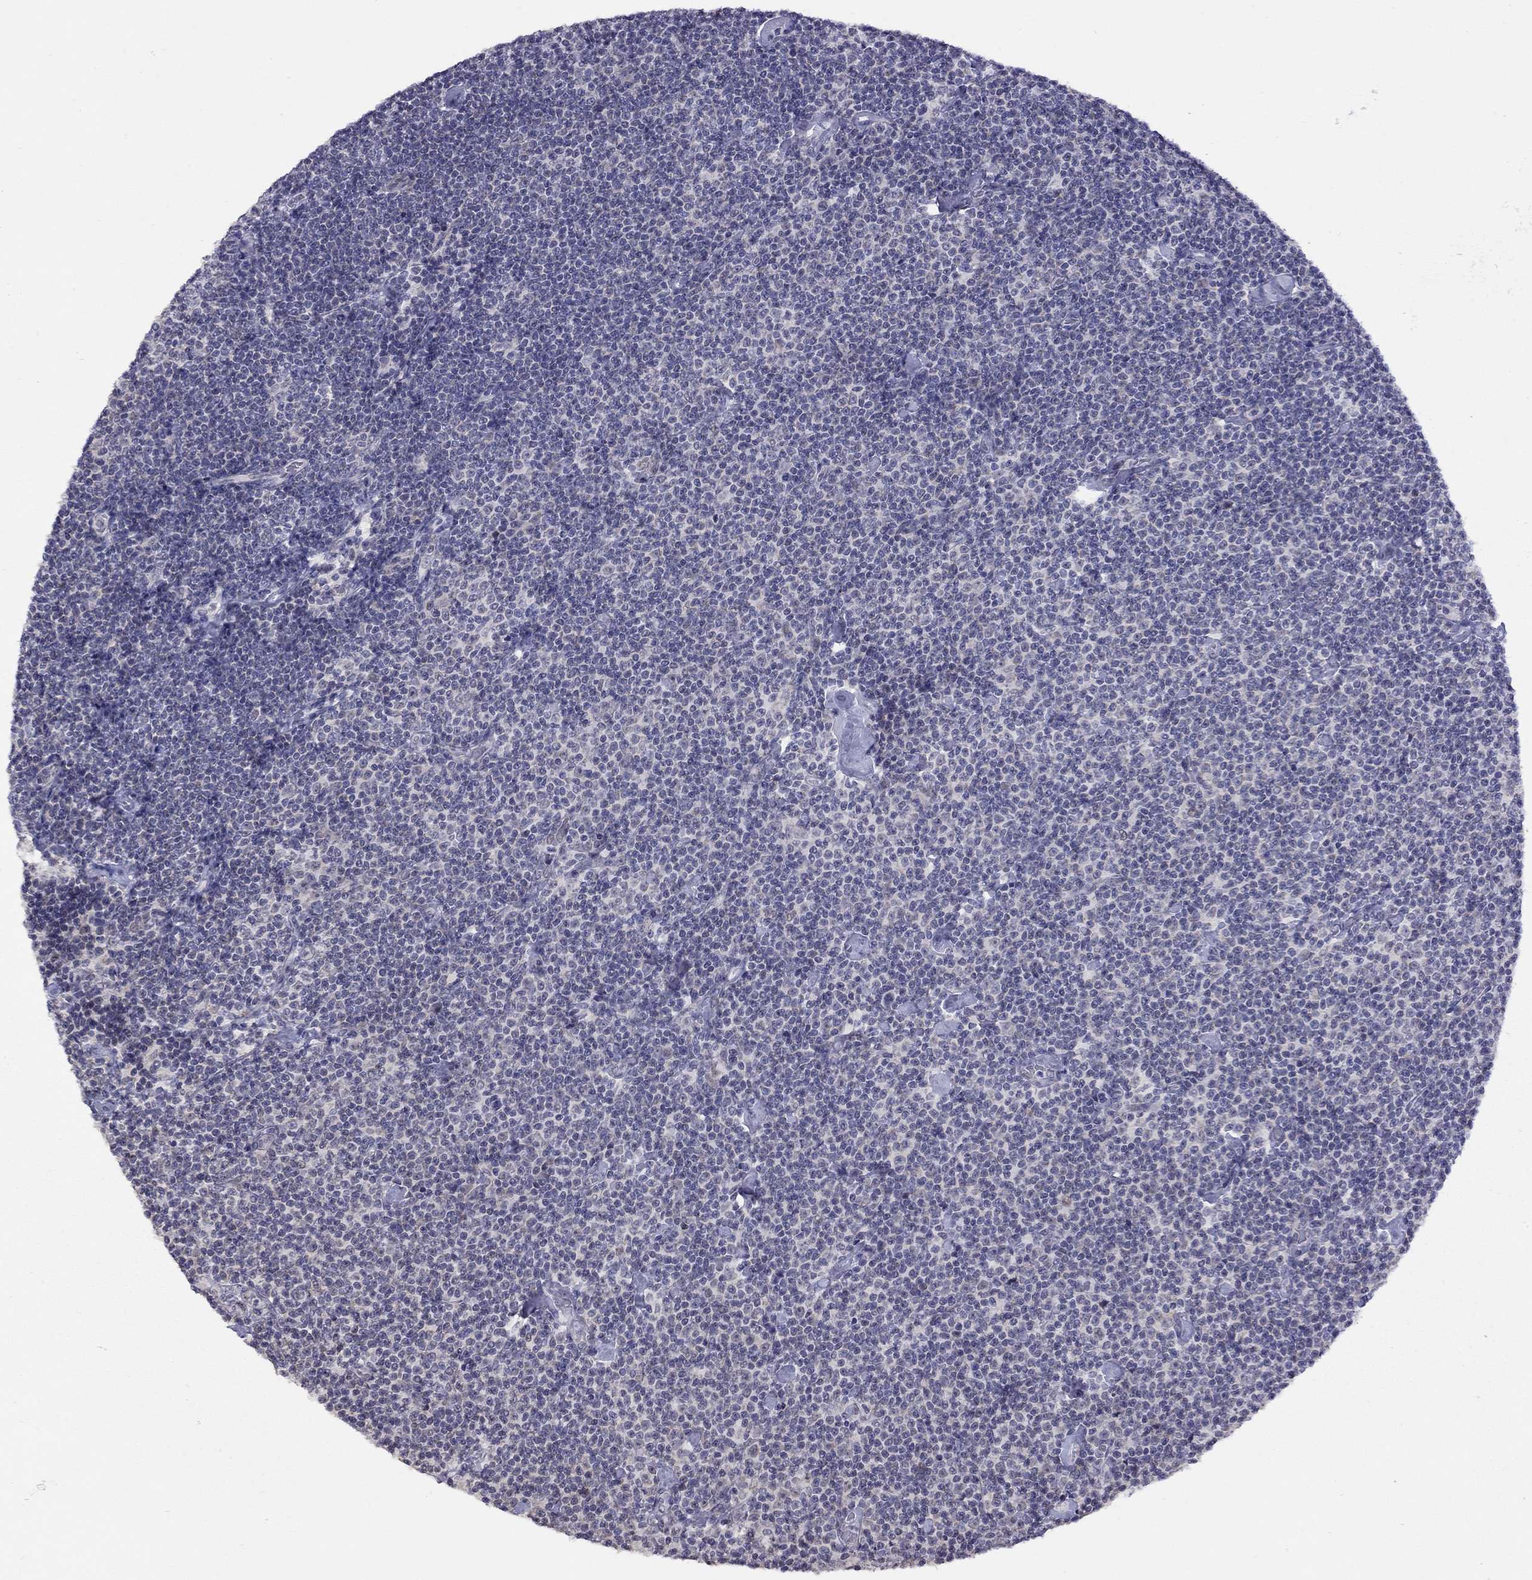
{"staining": {"intensity": "negative", "quantity": "none", "location": "none"}, "tissue": "lymphoma", "cell_type": "Tumor cells", "image_type": "cancer", "snomed": [{"axis": "morphology", "description": "Malignant lymphoma, non-Hodgkin's type, Low grade"}, {"axis": "topography", "description": "Lymph node"}], "caption": "Tumor cells show no significant staining in lymphoma.", "gene": "HES5", "patient": {"sex": "male", "age": 81}}